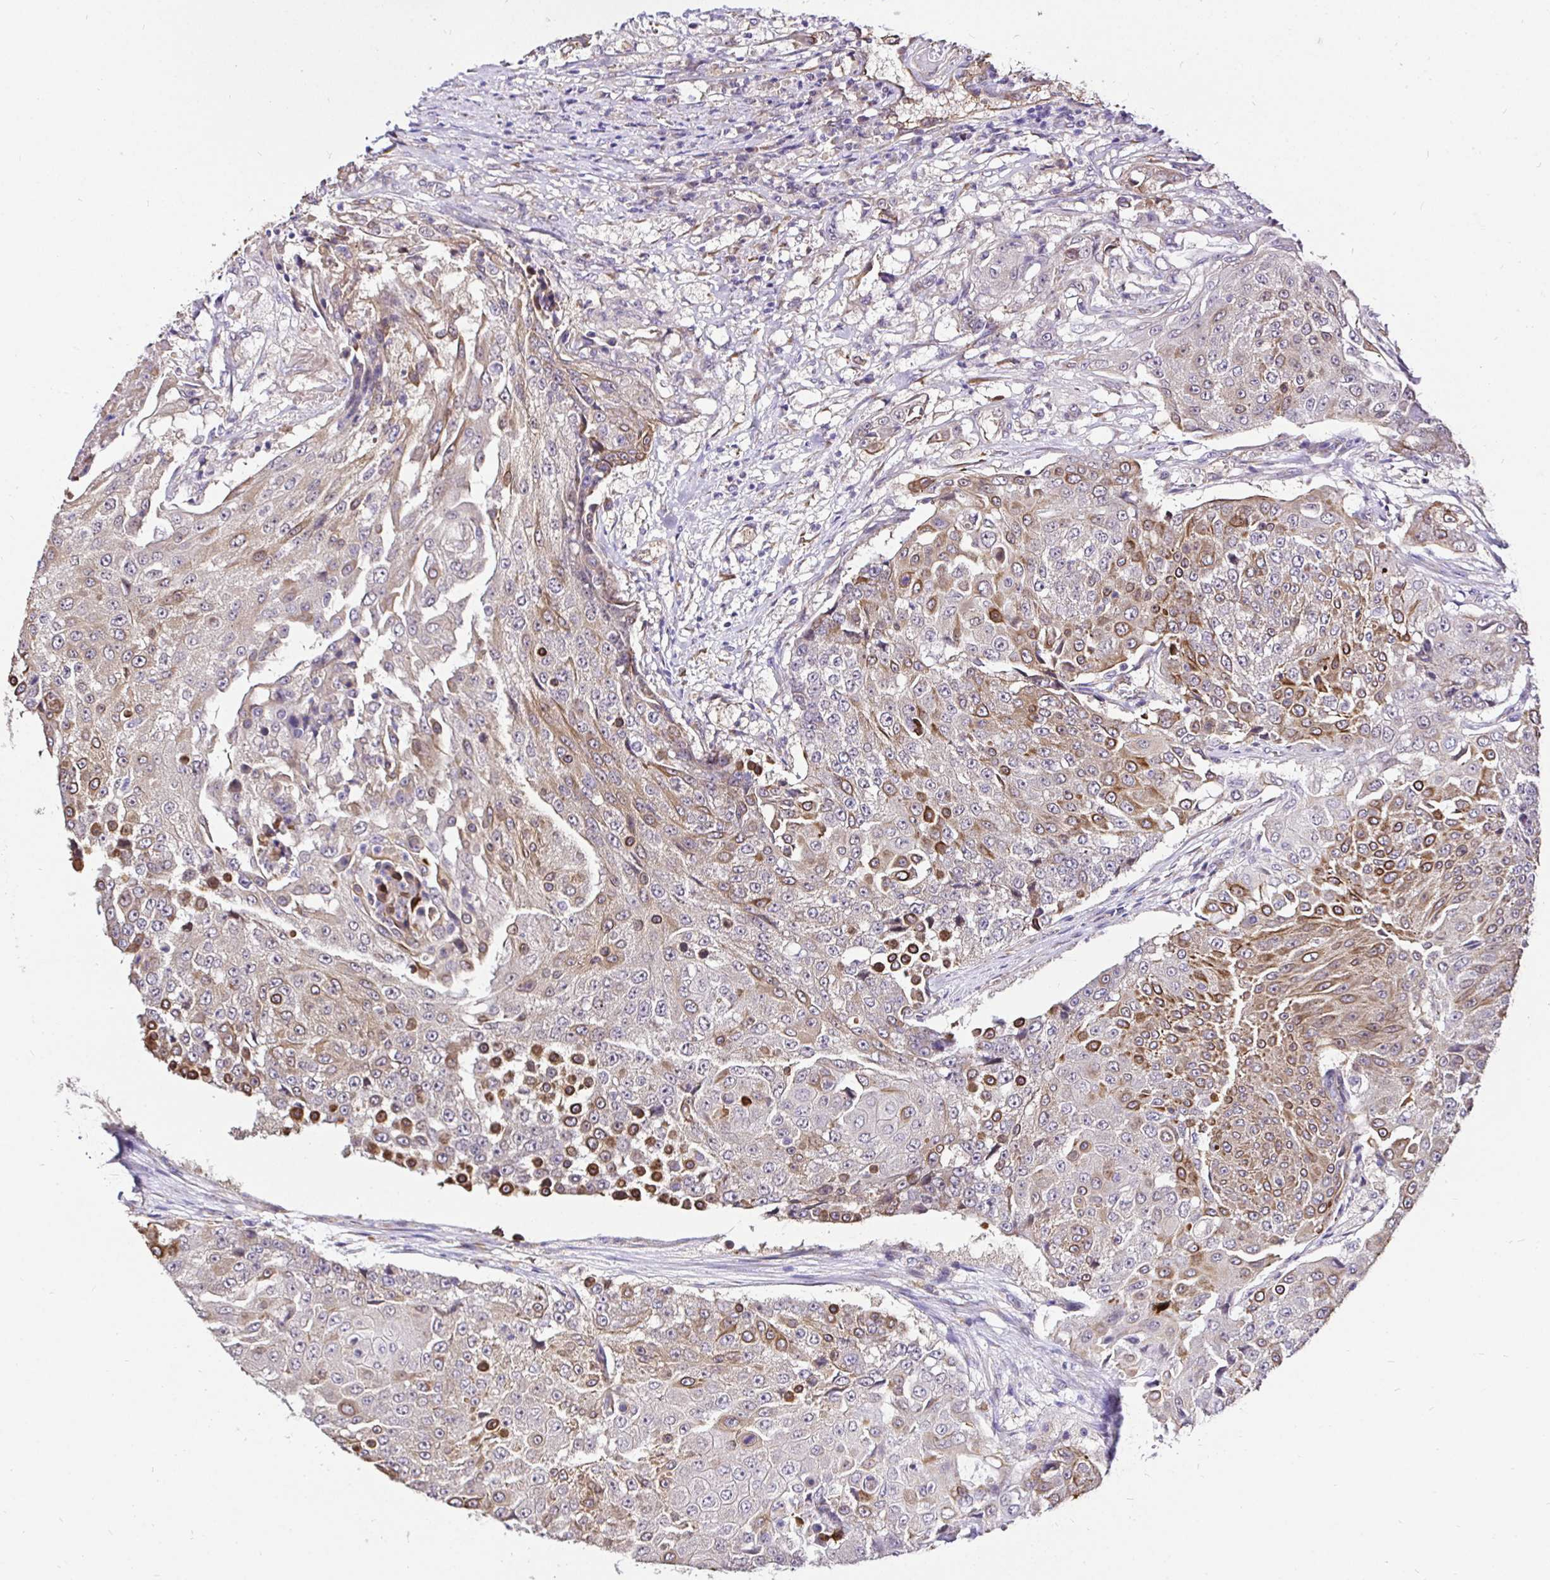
{"staining": {"intensity": "moderate", "quantity": "25%-75%", "location": "cytoplasmic/membranous"}, "tissue": "urothelial cancer", "cell_type": "Tumor cells", "image_type": "cancer", "snomed": [{"axis": "morphology", "description": "Urothelial carcinoma, High grade"}, {"axis": "topography", "description": "Urinary bladder"}], "caption": "This image reveals urothelial cancer stained with immunohistochemistry (IHC) to label a protein in brown. The cytoplasmic/membranous of tumor cells show moderate positivity for the protein. Nuclei are counter-stained blue.", "gene": "CCDC122", "patient": {"sex": "female", "age": 63}}